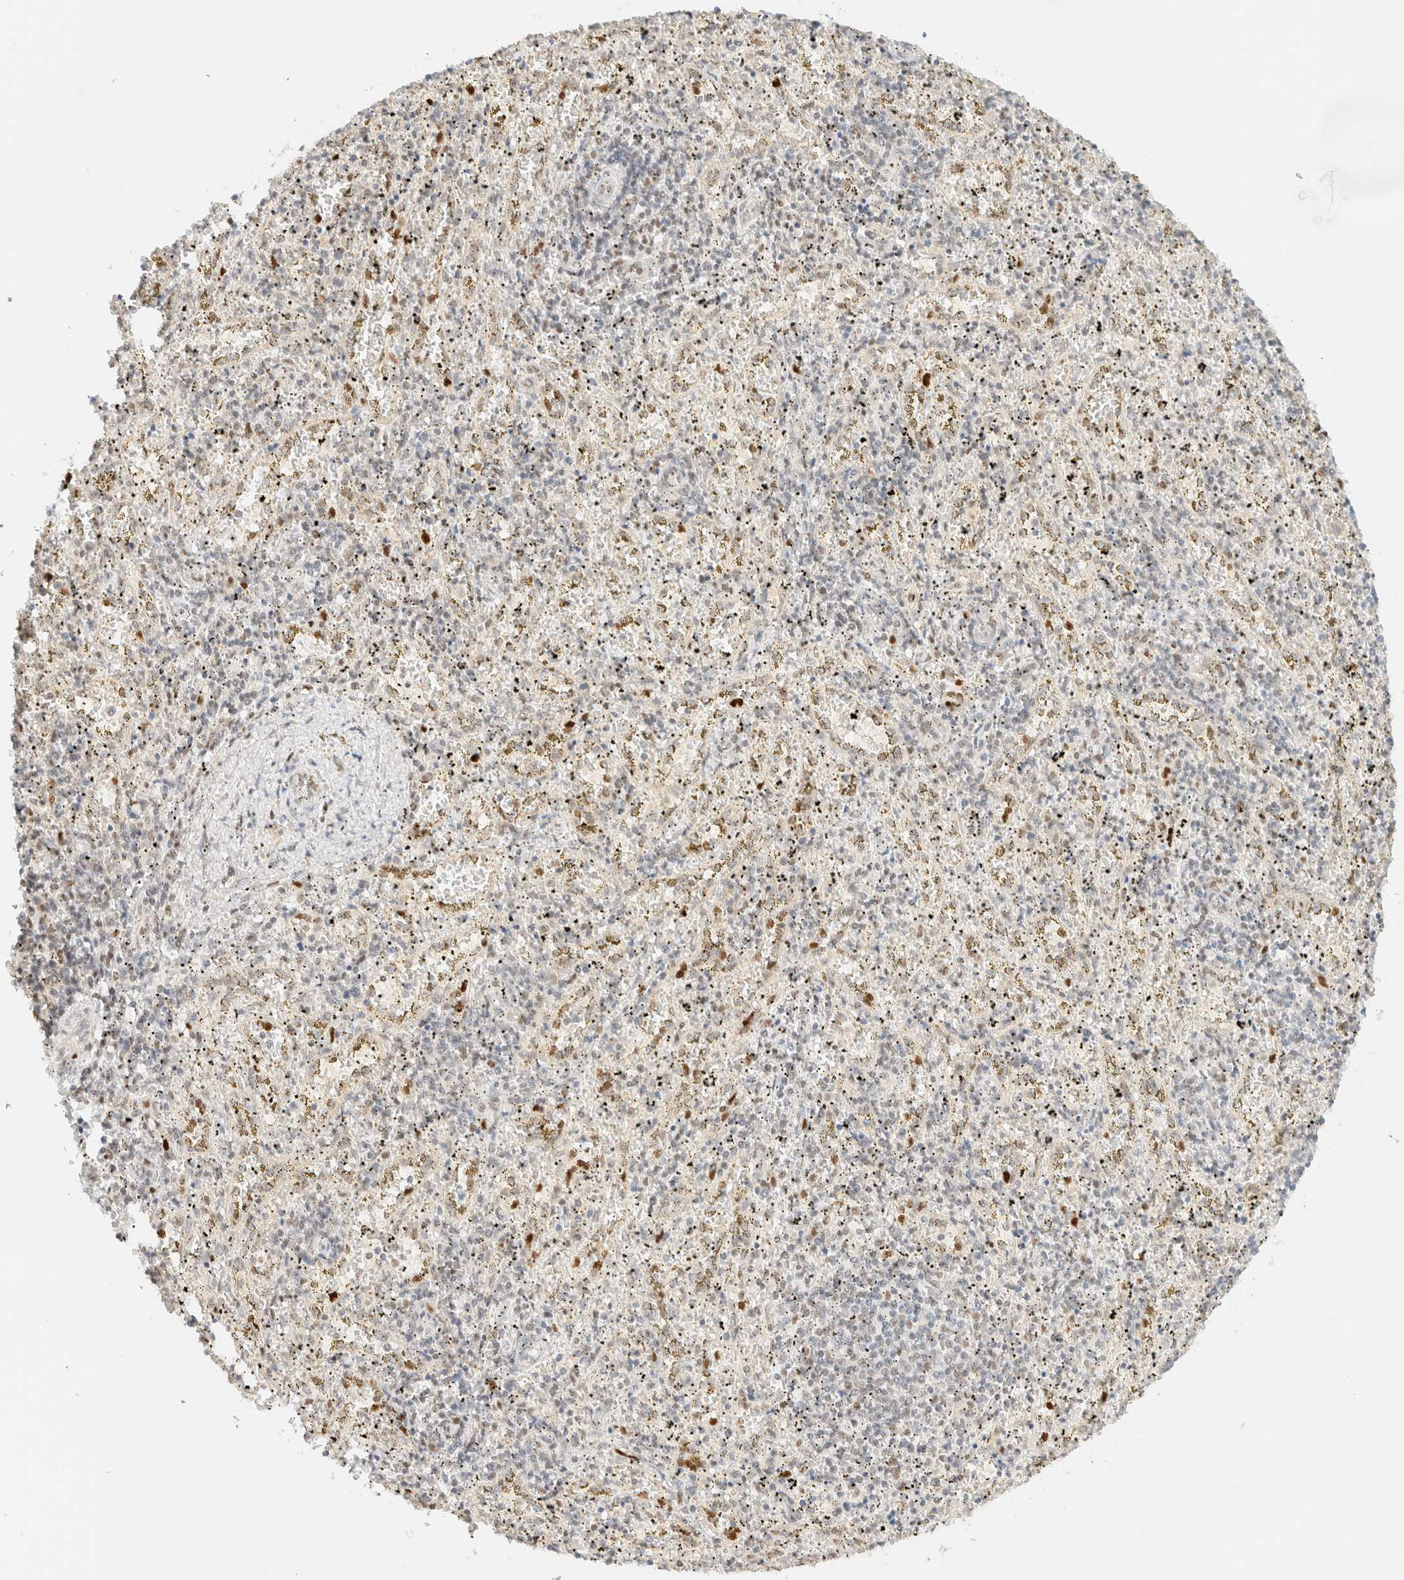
{"staining": {"intensity": "weak", "quantity": "<25%", "location": "nuclear"}, "tissue": "spleen", "cell_type": "Cells in red pulp", "image_type": "normal", "snomed": [{"axis": "morphology", "description": "Normal tissue, NOS"}, {"axis": "topography", "description": "Spleen"}], "caption": "Photomicrograph shows no protein expression in cells in red pulp of normal spleen. (DAB (3,3'-diaminobenzidine) immunohistochemistry visualized using brightfield microscopy, high magnification).", "gene": "DDB2", "patient": {"sex": "male", "age": 11}}